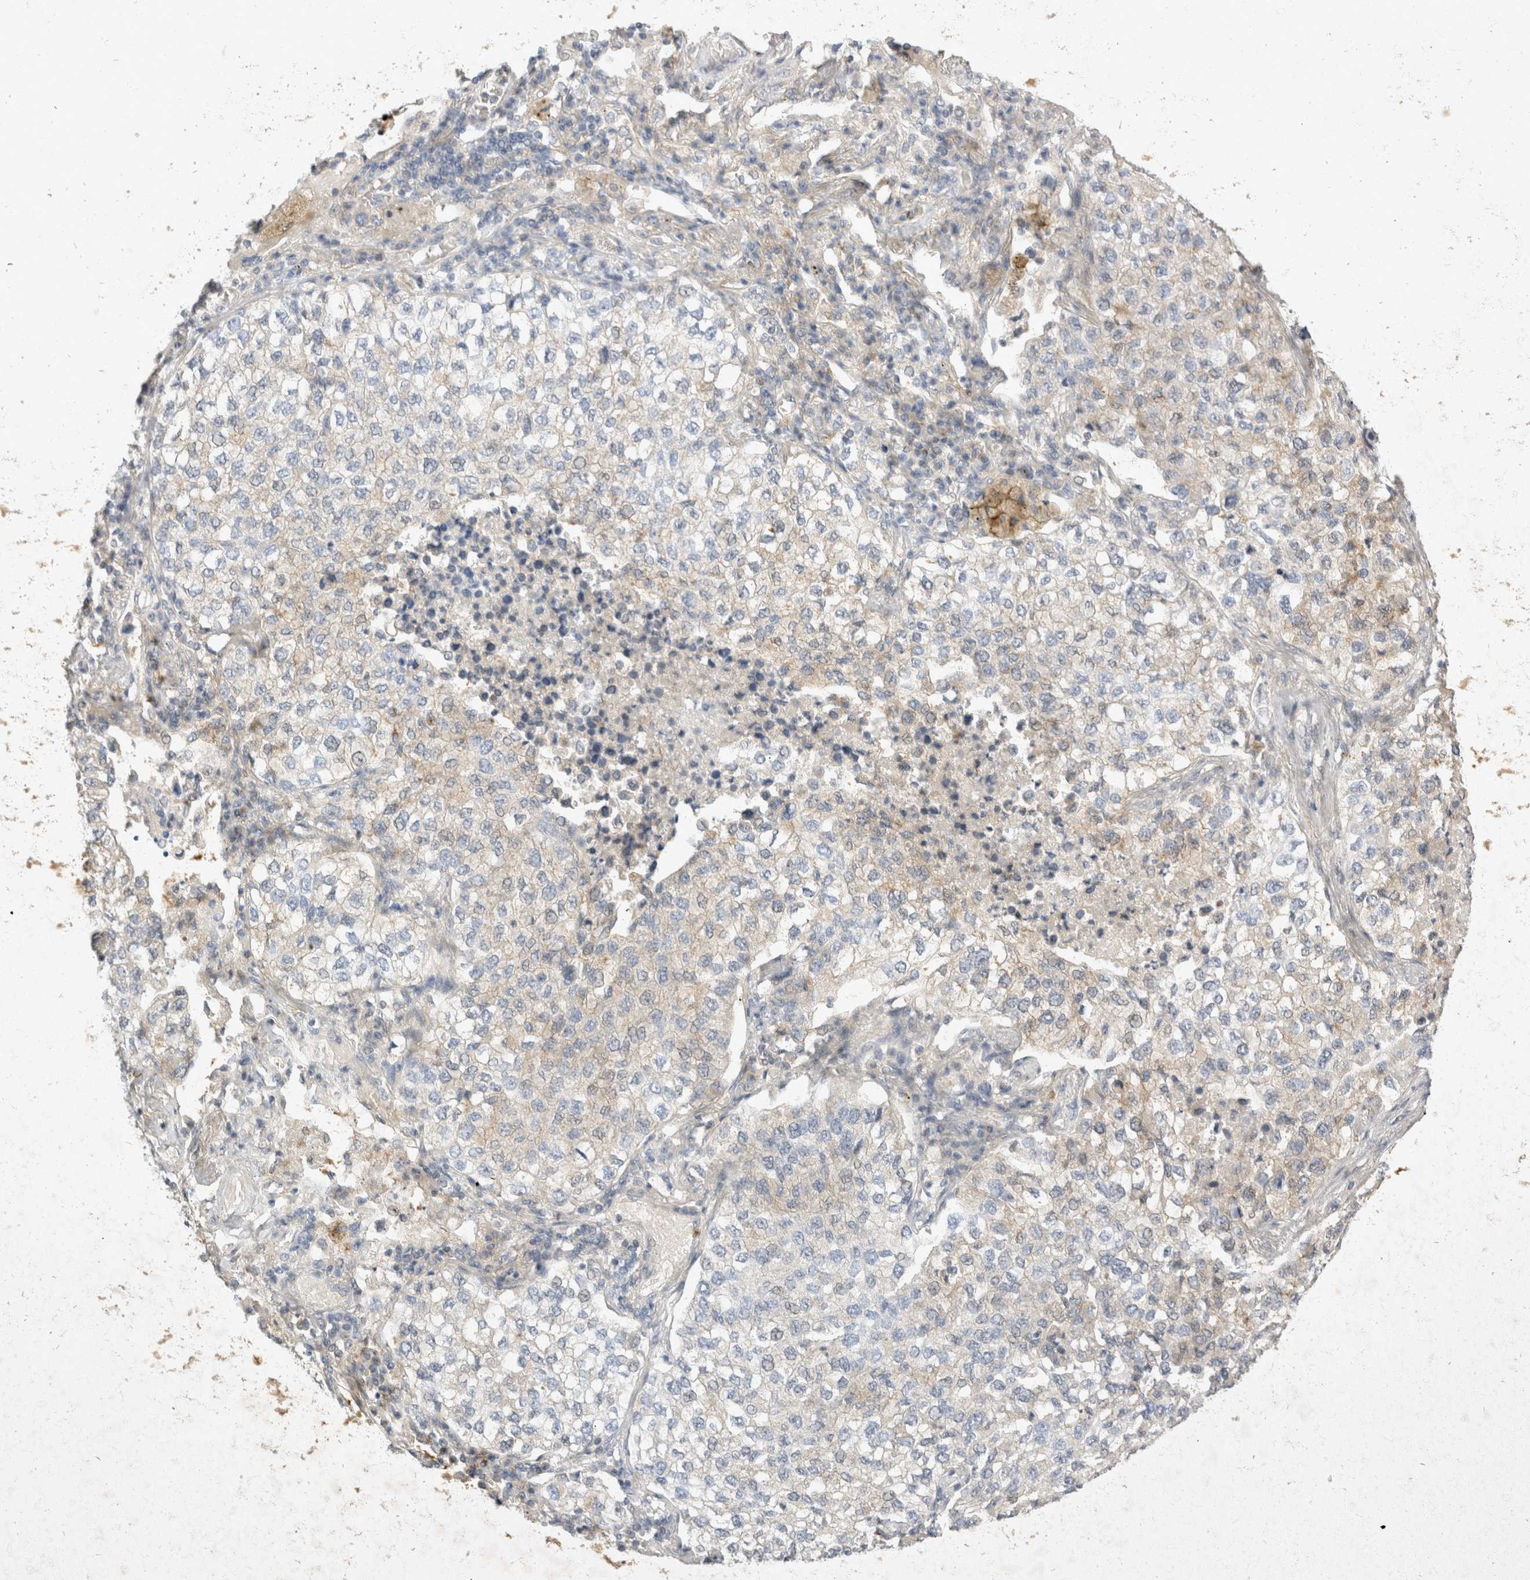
{"staining": {"intensity": "weak", "quantity": "<25%", "location": "cytoplasmic/membranous"}, "tissue": "lung cancer", "cell_type": "Tumor cells", "image_type": "cancer", "snomed": [{"axis": "morphology", "description": "Adenocarcinoma, NOS"}, {"axis": "topography", "description": "Lung"}], "caption": "DAB immunohistochemical staining of human lung cancer (adenocarcinoma) demonstrates no significant positivity in tumor cells.", "gene": "TOM1L2", "patient": {"sex": "male", "age": 63}}